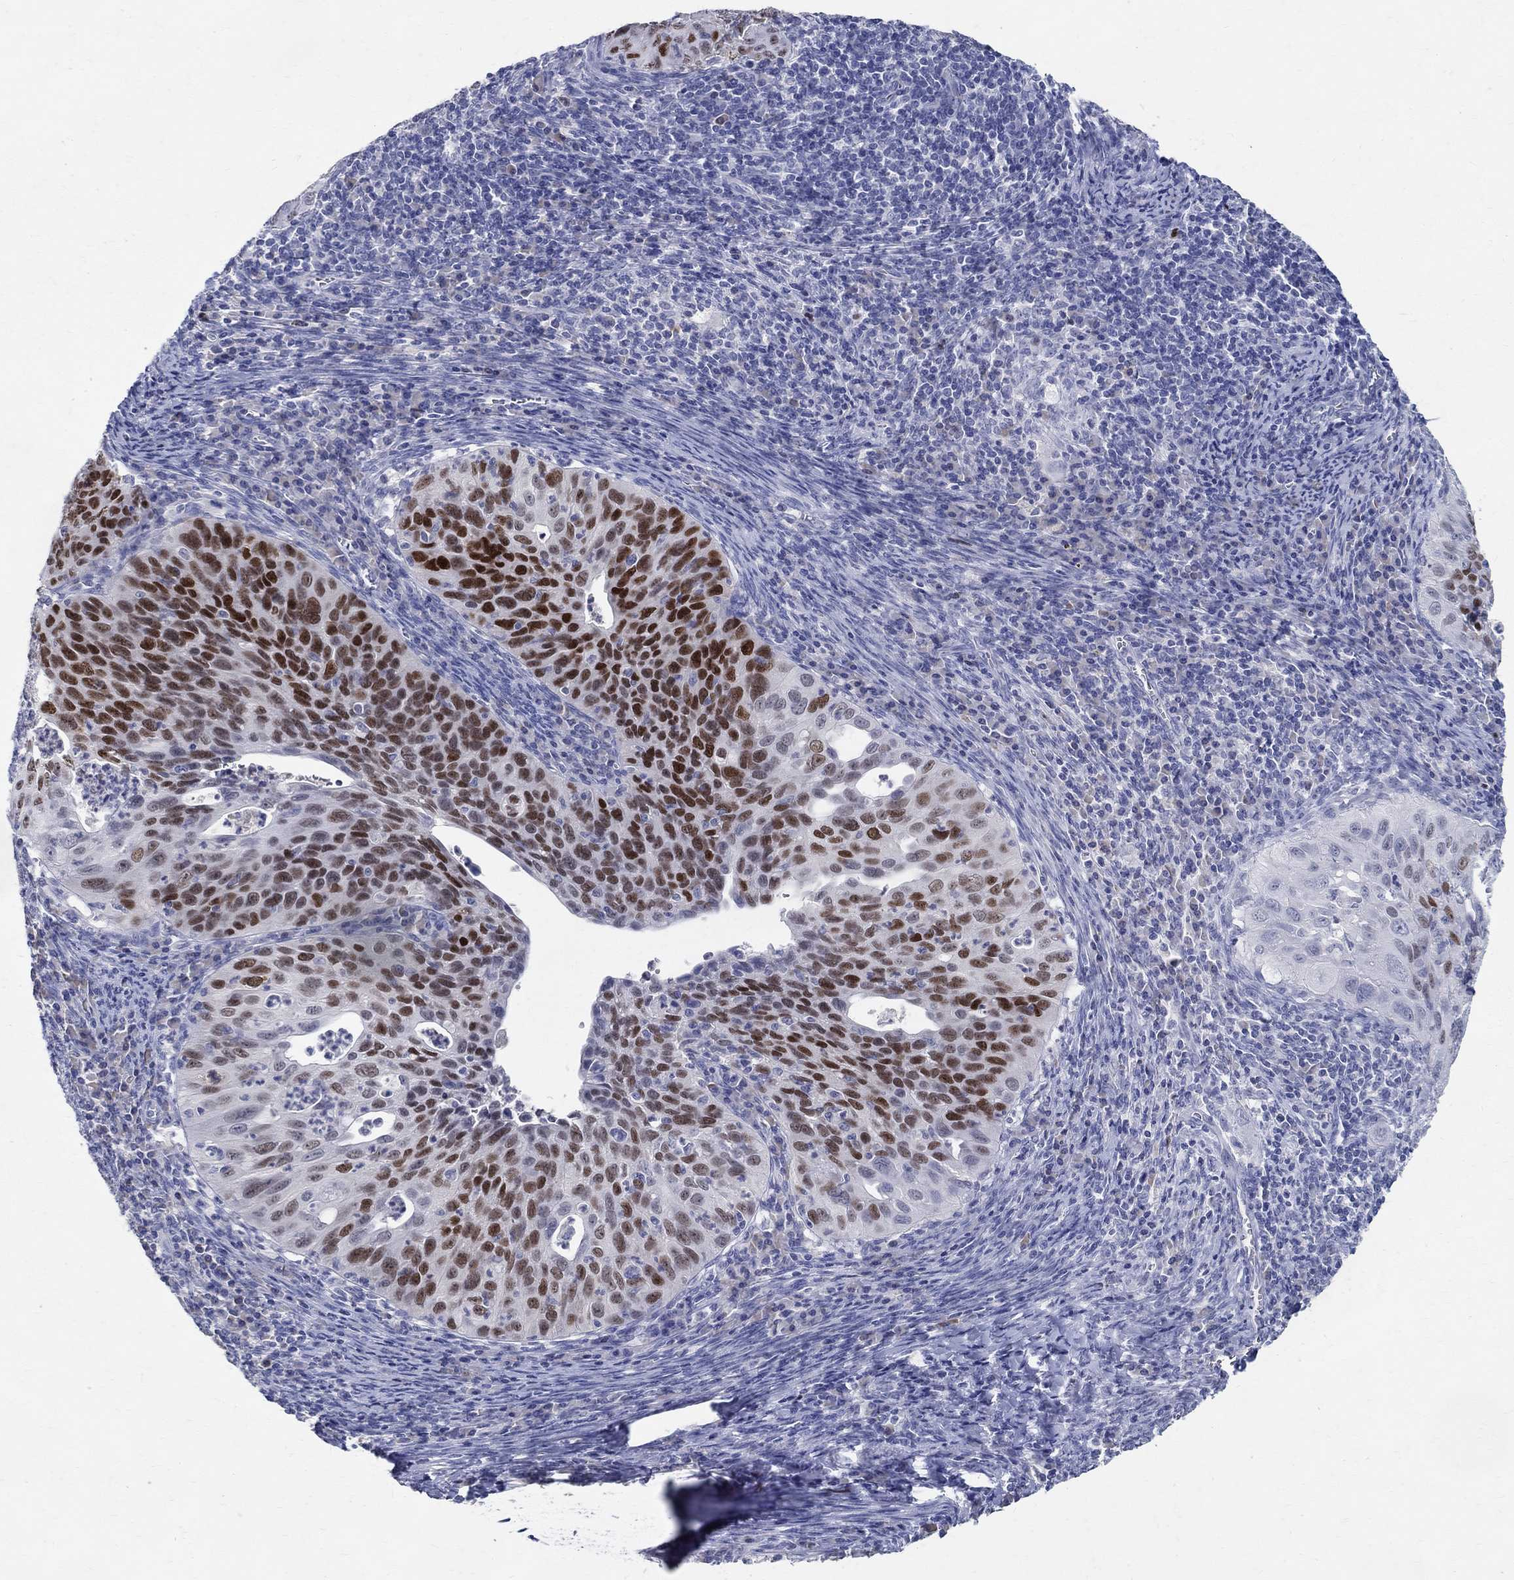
{"staining": {"intensity": "strong", "quantity": "25%-75%", "location": "nuclear"}, "tissue": "cervical cancer", "cell_type": "Tumor cells", "image_type": "cancer", "snomed": [{"axis": "morphology", "description": "Squamous cell carcinoma, NOS"}, {"axis": "topography", "description": "Cervix"}], "caption": "Protein expression analysis of human squamous cell carcinoma (cervical) reveals strong nuclear expression in approximately 25%-75% of tumor cells. (Stains: DAB (3,3'-diaminobenzidine) in brown, nuclei in blue, Microscopy: brightfield microscopy at high magnification).", "gene": "SOX2", "patient": {"sex": "female", "age": 26}}